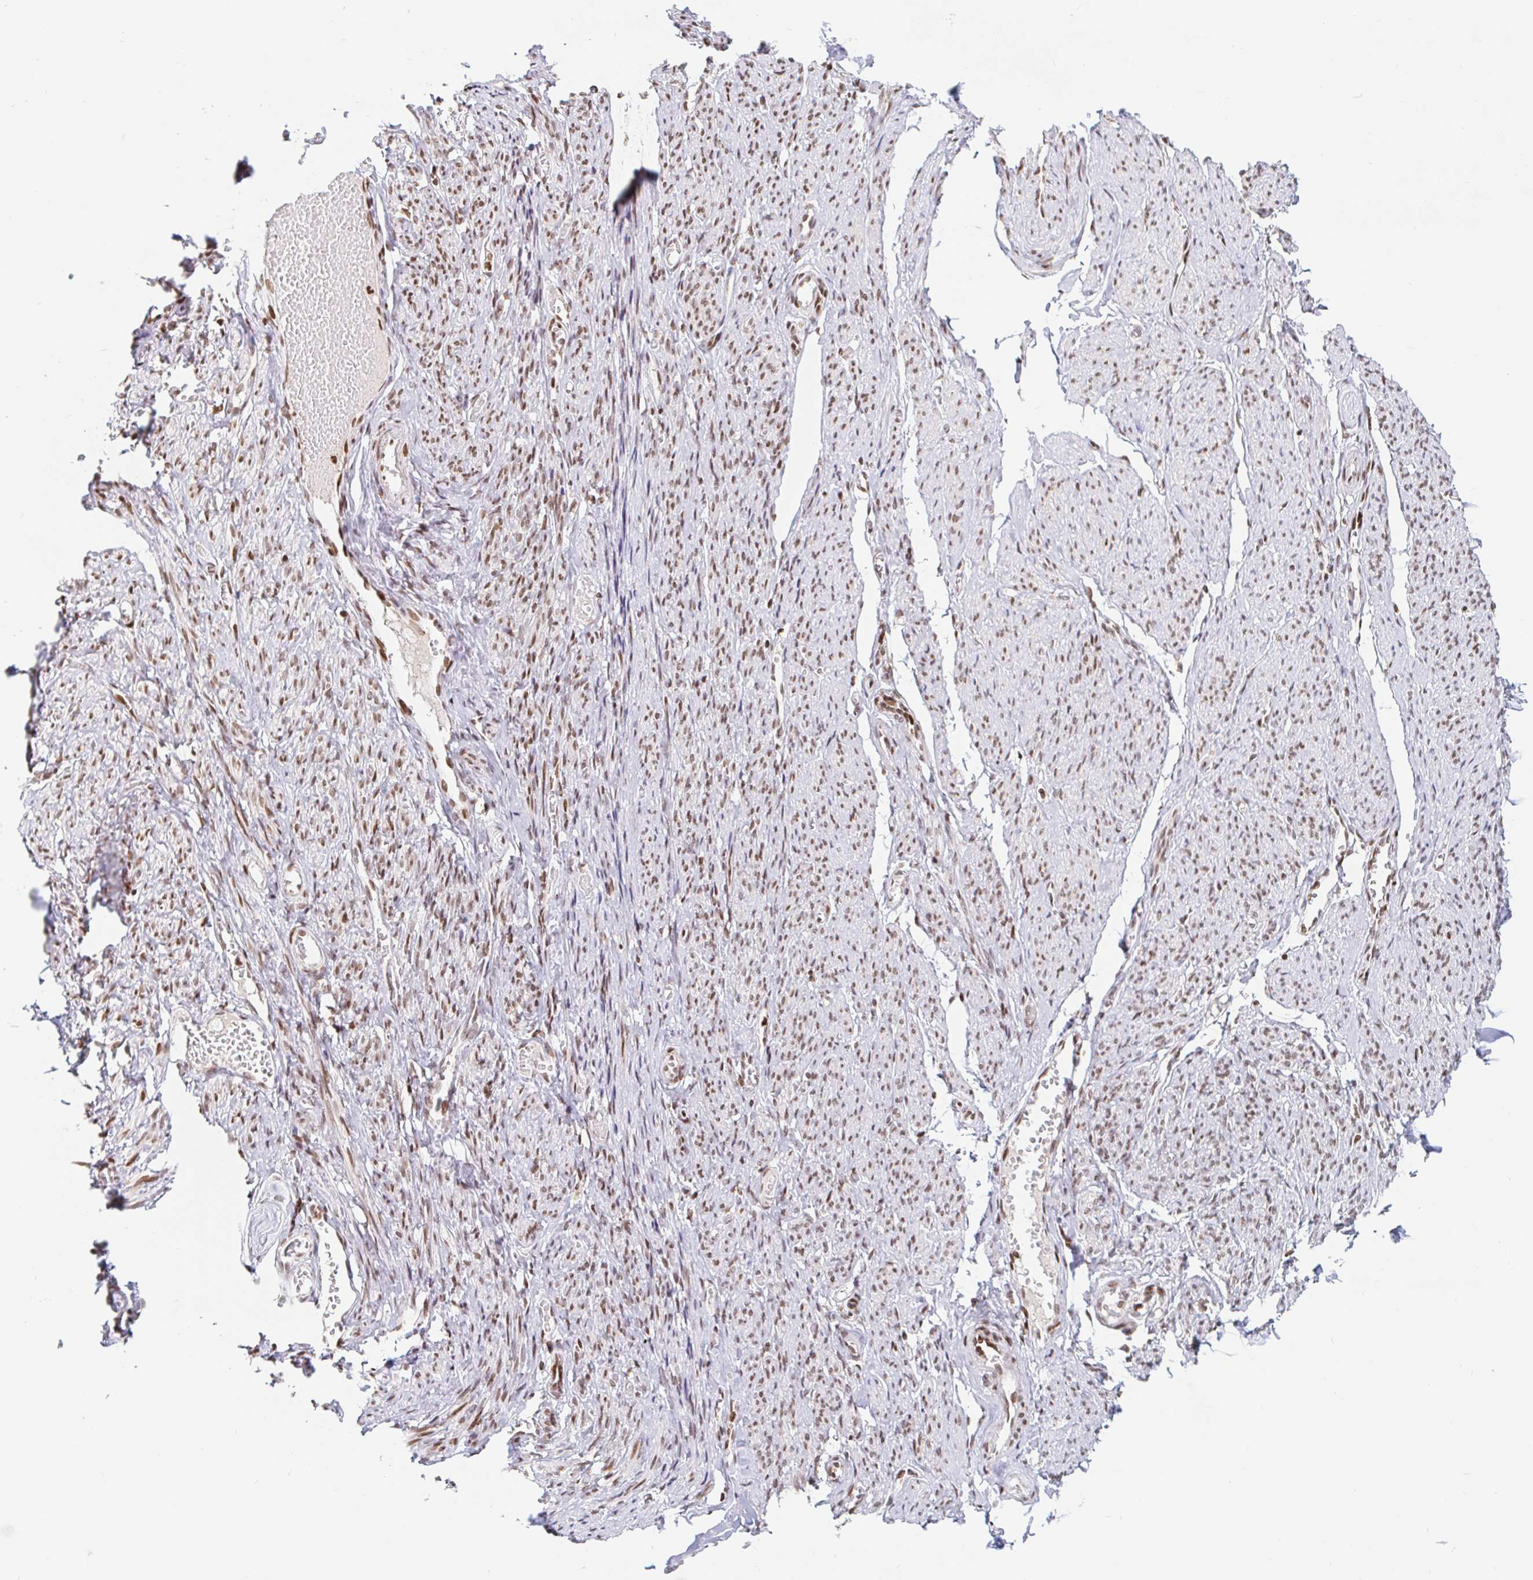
{"staining": {"intensity": "moderate", "quantity": ">75%", "location": "nuclear"}, "tissue": "smooth muscle", "cell_type": "Smooth muscle cells", "image_type": "normal", "snomed": [{"axis": "morphology", "description": "Normal tissue, NOS"}, {"axis": "topography", "description": "Smooth muscle"}], "caption": "A medium amount of moderate nuclear staining is present in about >75% of smooth muscle cells in unremarkable smooth muscle.", "gene": "HOXC10", "patient": {"sex": "female", "age": 65}}